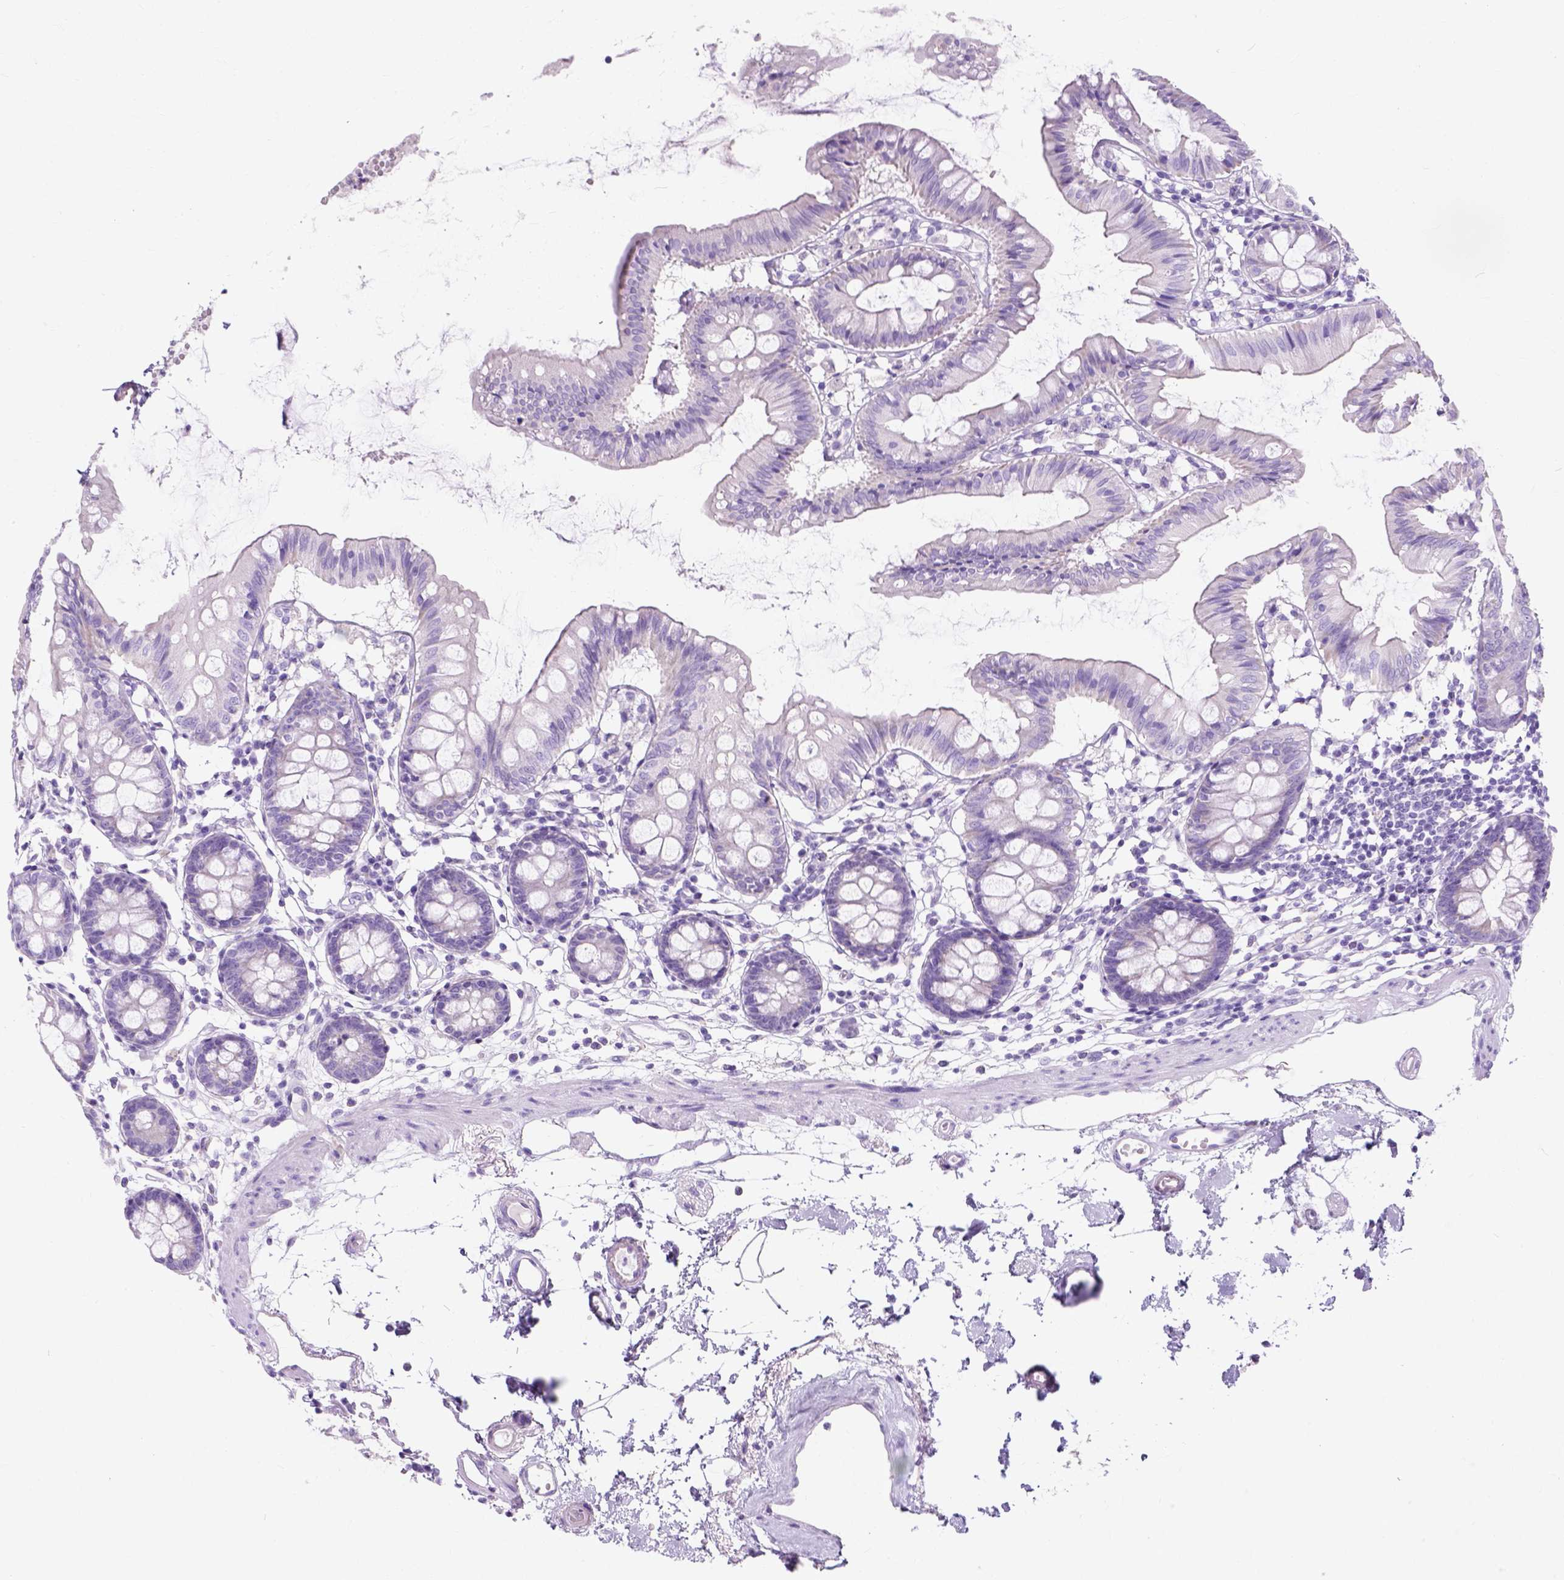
{"staining": {"intensity": "negative", "quantity": "none", "location": "none"}, "tissue": "colon", "cell_type": "Endothelial cells", "image_type": "normal", "snomed": [{"axis": "morphology", "description": "Normal tissue, NOS"}, {"axis": "topography", "description": "Colon"}], "caption": "The photomicrograph displays no significant expression in endothelial cells of colon.", "gene": "MYH15", "patient": {"sex": "female", "age": 84}}